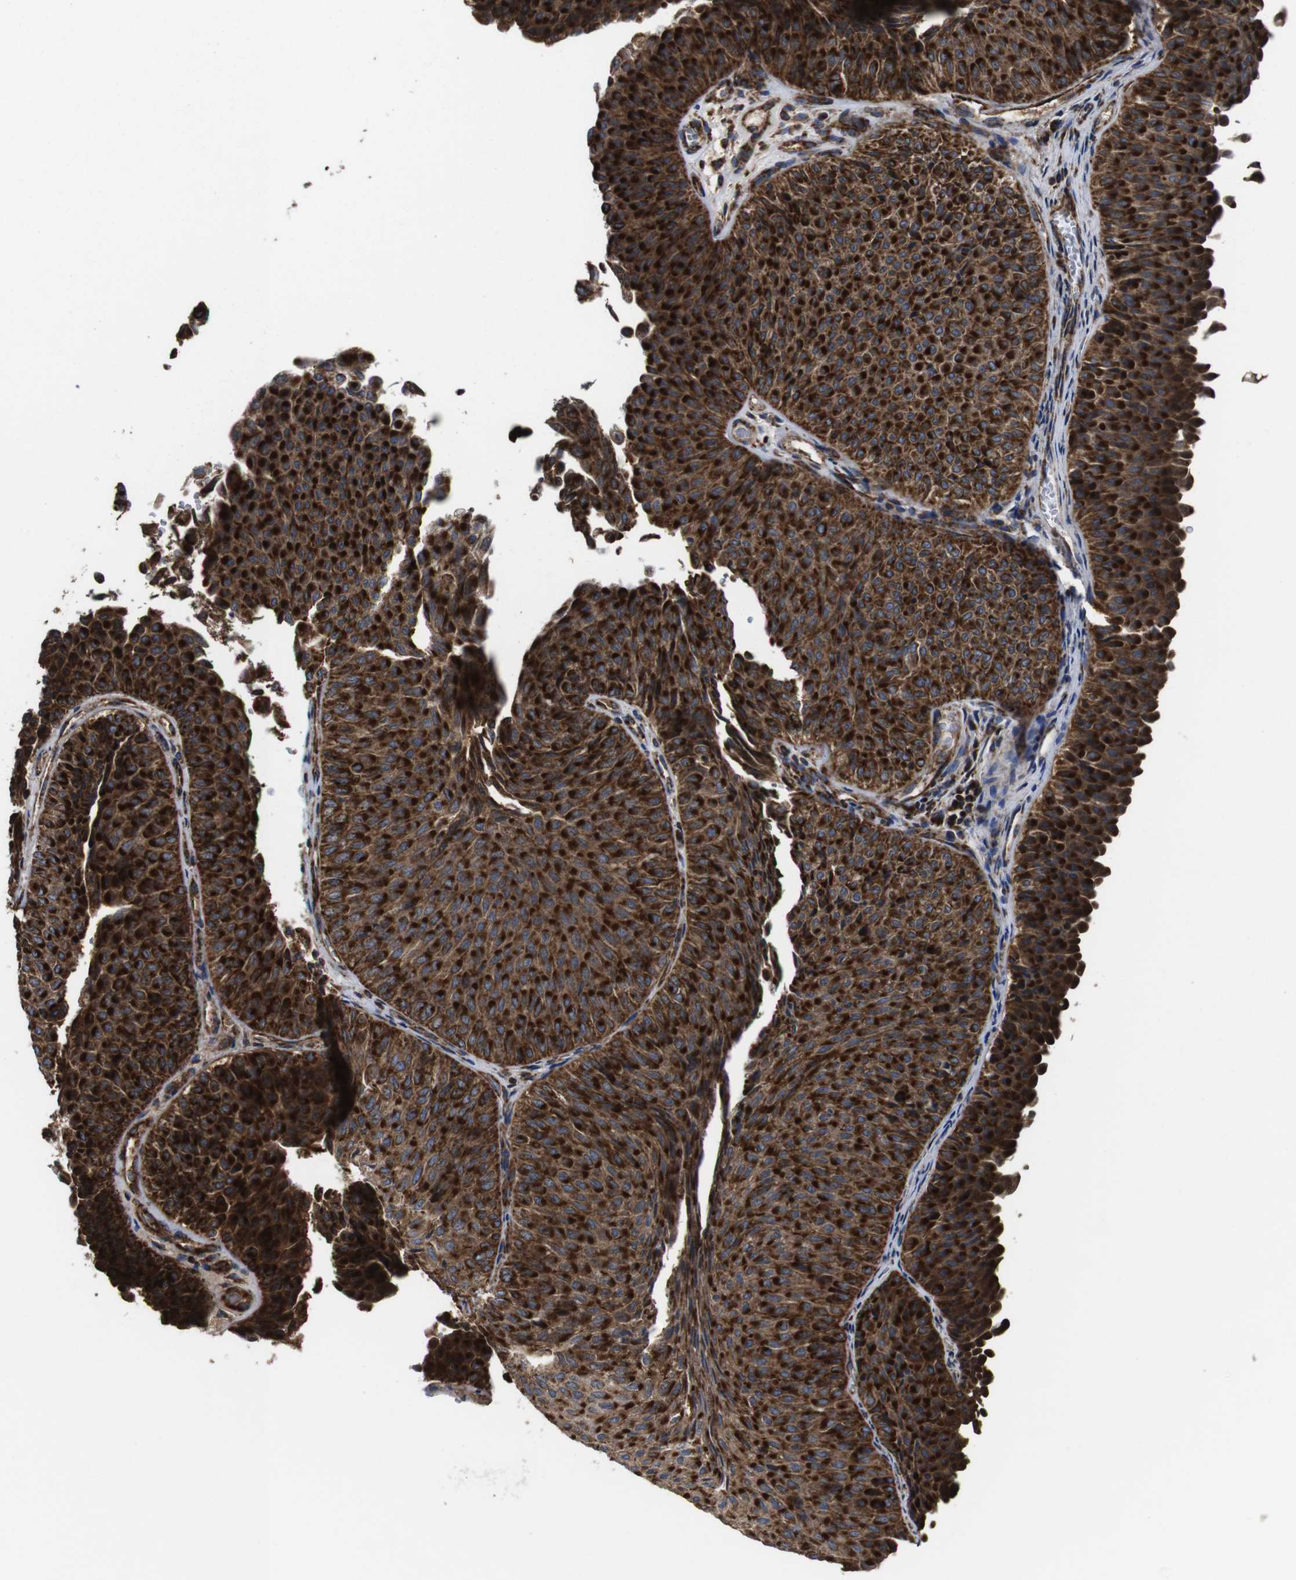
{"staining": {"intensity": "strong", "quantity": ">75%", "location": "cytoplasmic/membranous"}, "tissue": "urothelial cancer", "cell_type": "Tumor cells", "image_type": "cancer", "snomed": [{"axis": "morphology", "description": "Urothelial carcinoma, Low grade"}, {"axis": "topography", "description": "Urinary bladder"}], "caption": "This micrograph reveals immunohistochemistry (IHC) staining of human urothelial carcinoma (low-grade), with high strong cytoplasmic/membranous staining in approximately >75% of tumor cells.", "gene": "HK1", "patient": {"sex": "male", "age": 78}}